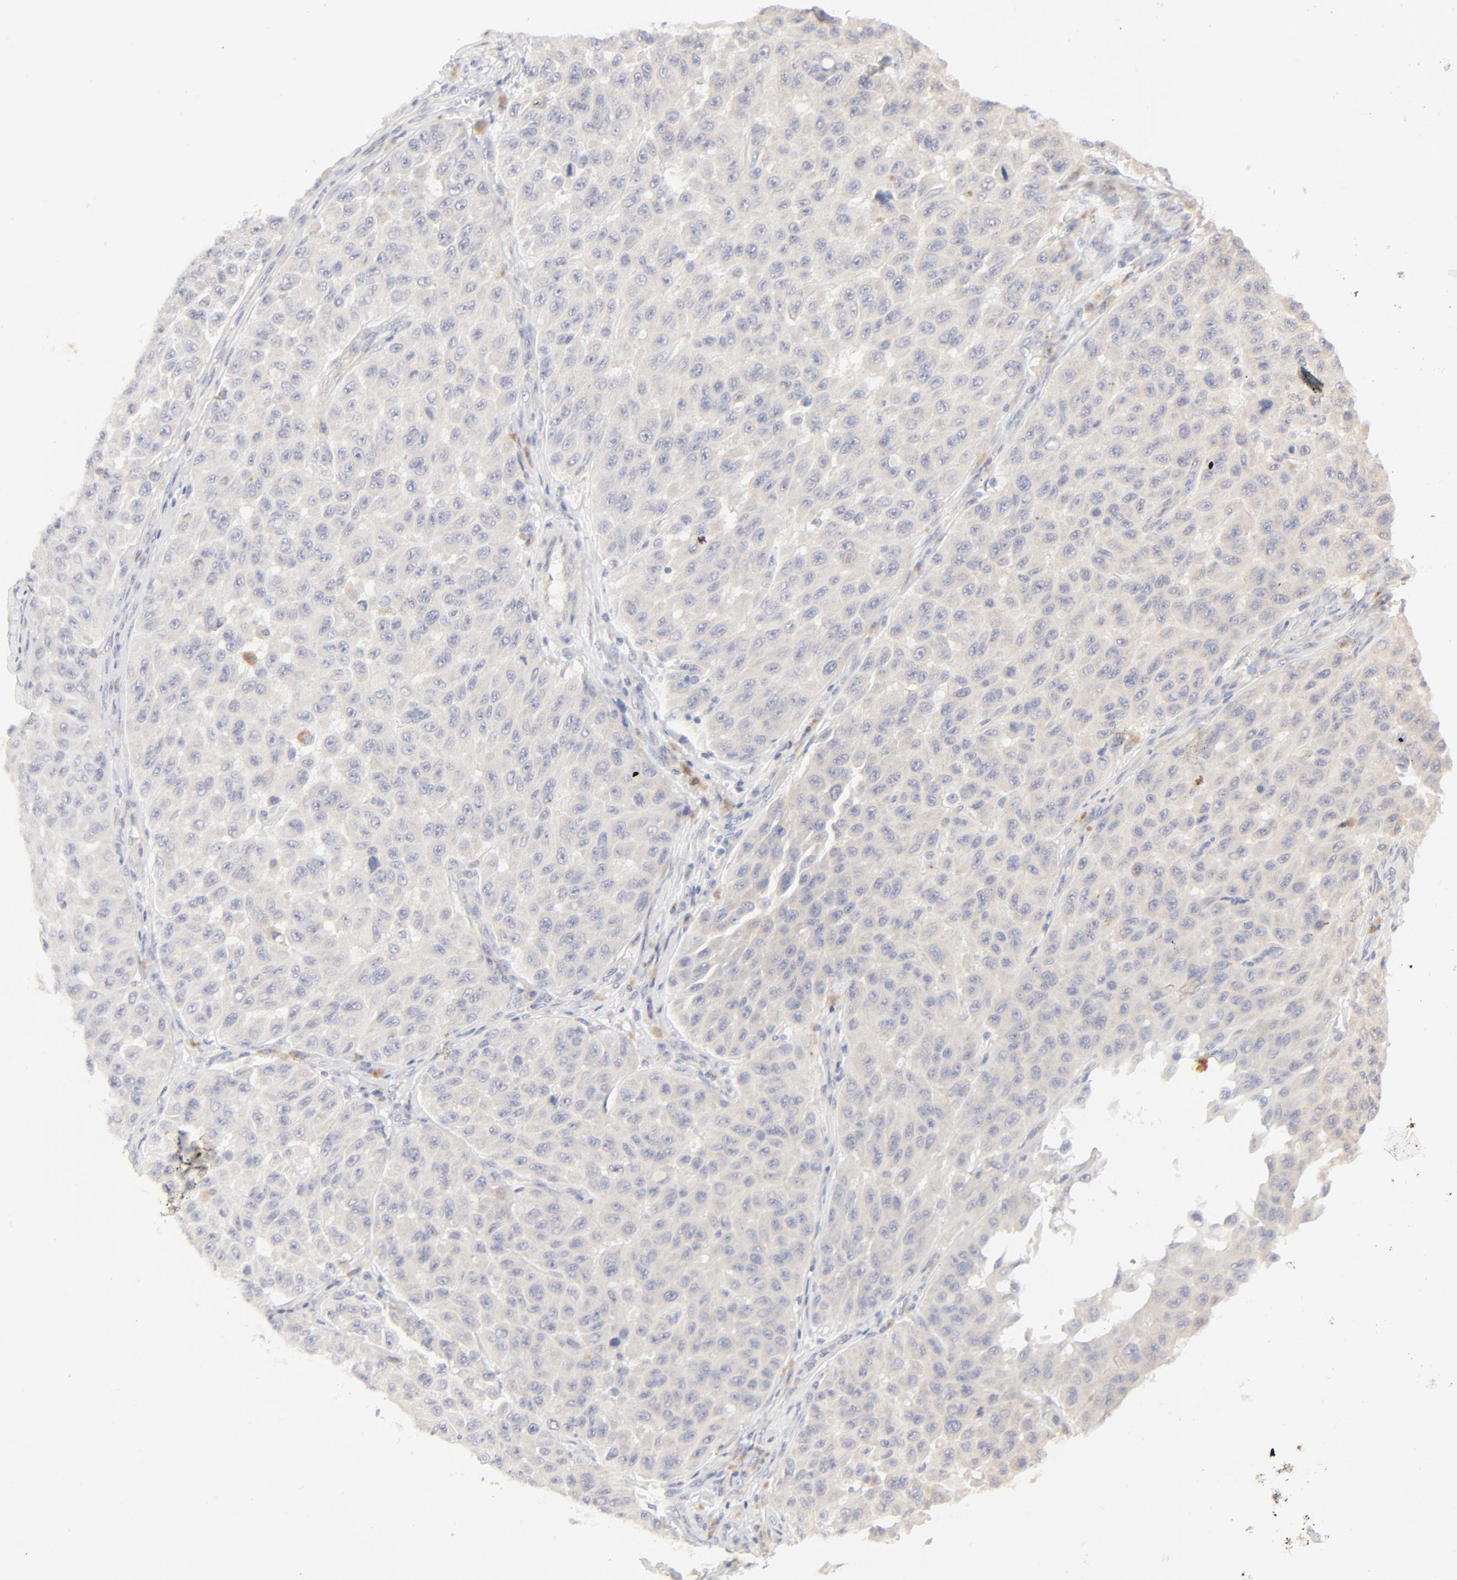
{"staining": {"intensity": "negative", "quantity": "none", "location": "none"}, "tissue": "melanoma", "cell_type": "Tumor cells", "image_type": "cancer", "snomed": [{"axis": "morphology", "description": "Malignant melanoma, NOS"}, {"axis": "topography", "description": "Skin"}], "caption": "High magnification brightfield microscopy of melanoma stained with DAB (3,3'-diaminobenzidine) (brown) and counterstained with hematoxylin (blue): tumor cells show no significant expression.", "gene": "NKX2-2", "patient": {"sex": "male", "age": 30}}